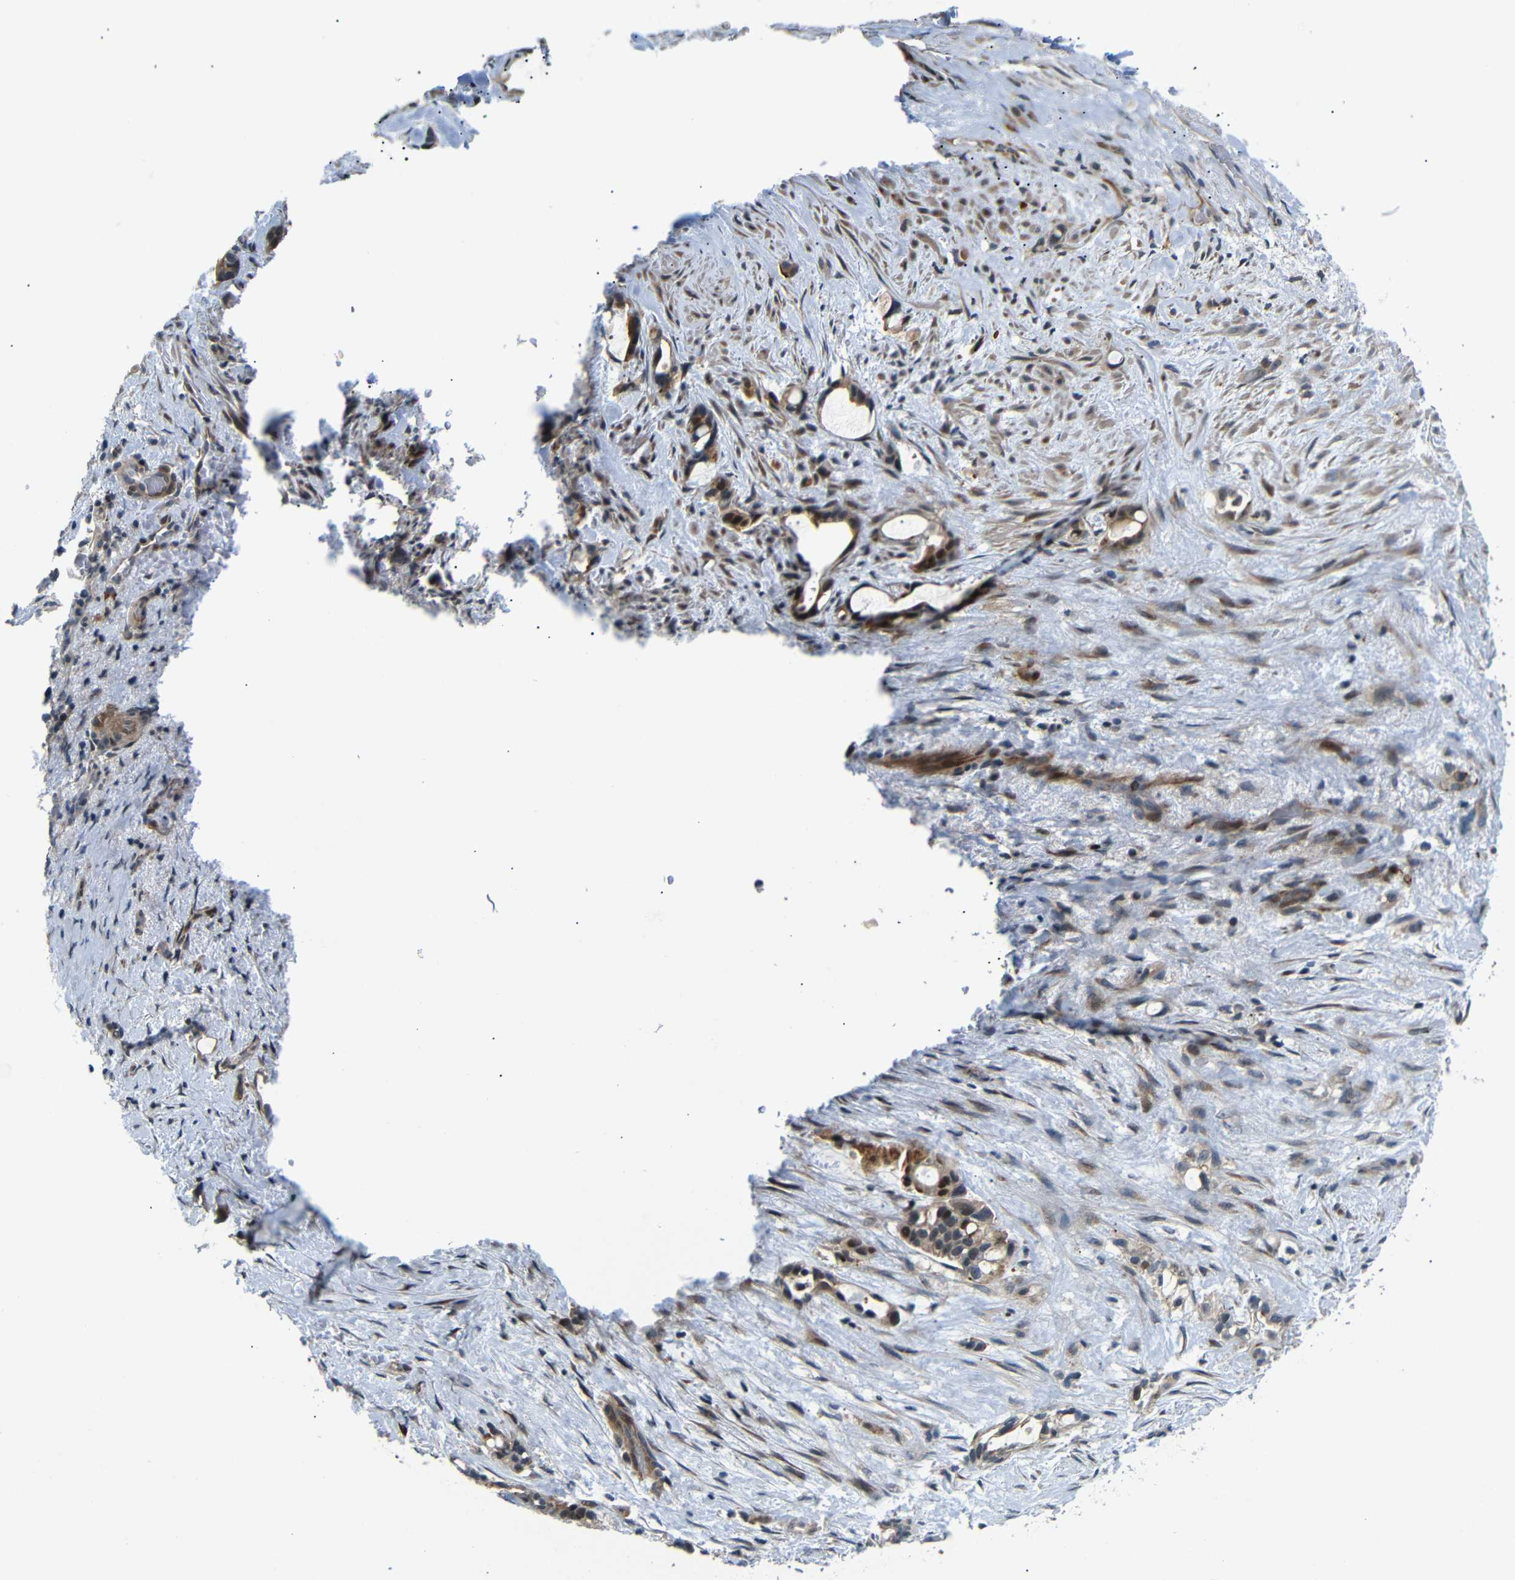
{"staining": {"intensity": "moderate", "quantity": ">75%", "location": "cytoplasmic/membranous,nuclear"}, "tissue": "liver cancer", "cell_type": "Tumor cells", "image_type": "cancer", "snomed": [{"axis": "morphology", "description": "Cholangiocarcinoma"}, {"axis": "topography", "description": "Liver"}], "caption": "A medium amount of moderate cytoplasmic/membranous and nuclear positivity is appreciated in approximately >75% of tumor cells in cholangiocarcinoma (liver) tissue.", "gene": "SYDE1", "patient": {"sex": "female", "age": 65}}